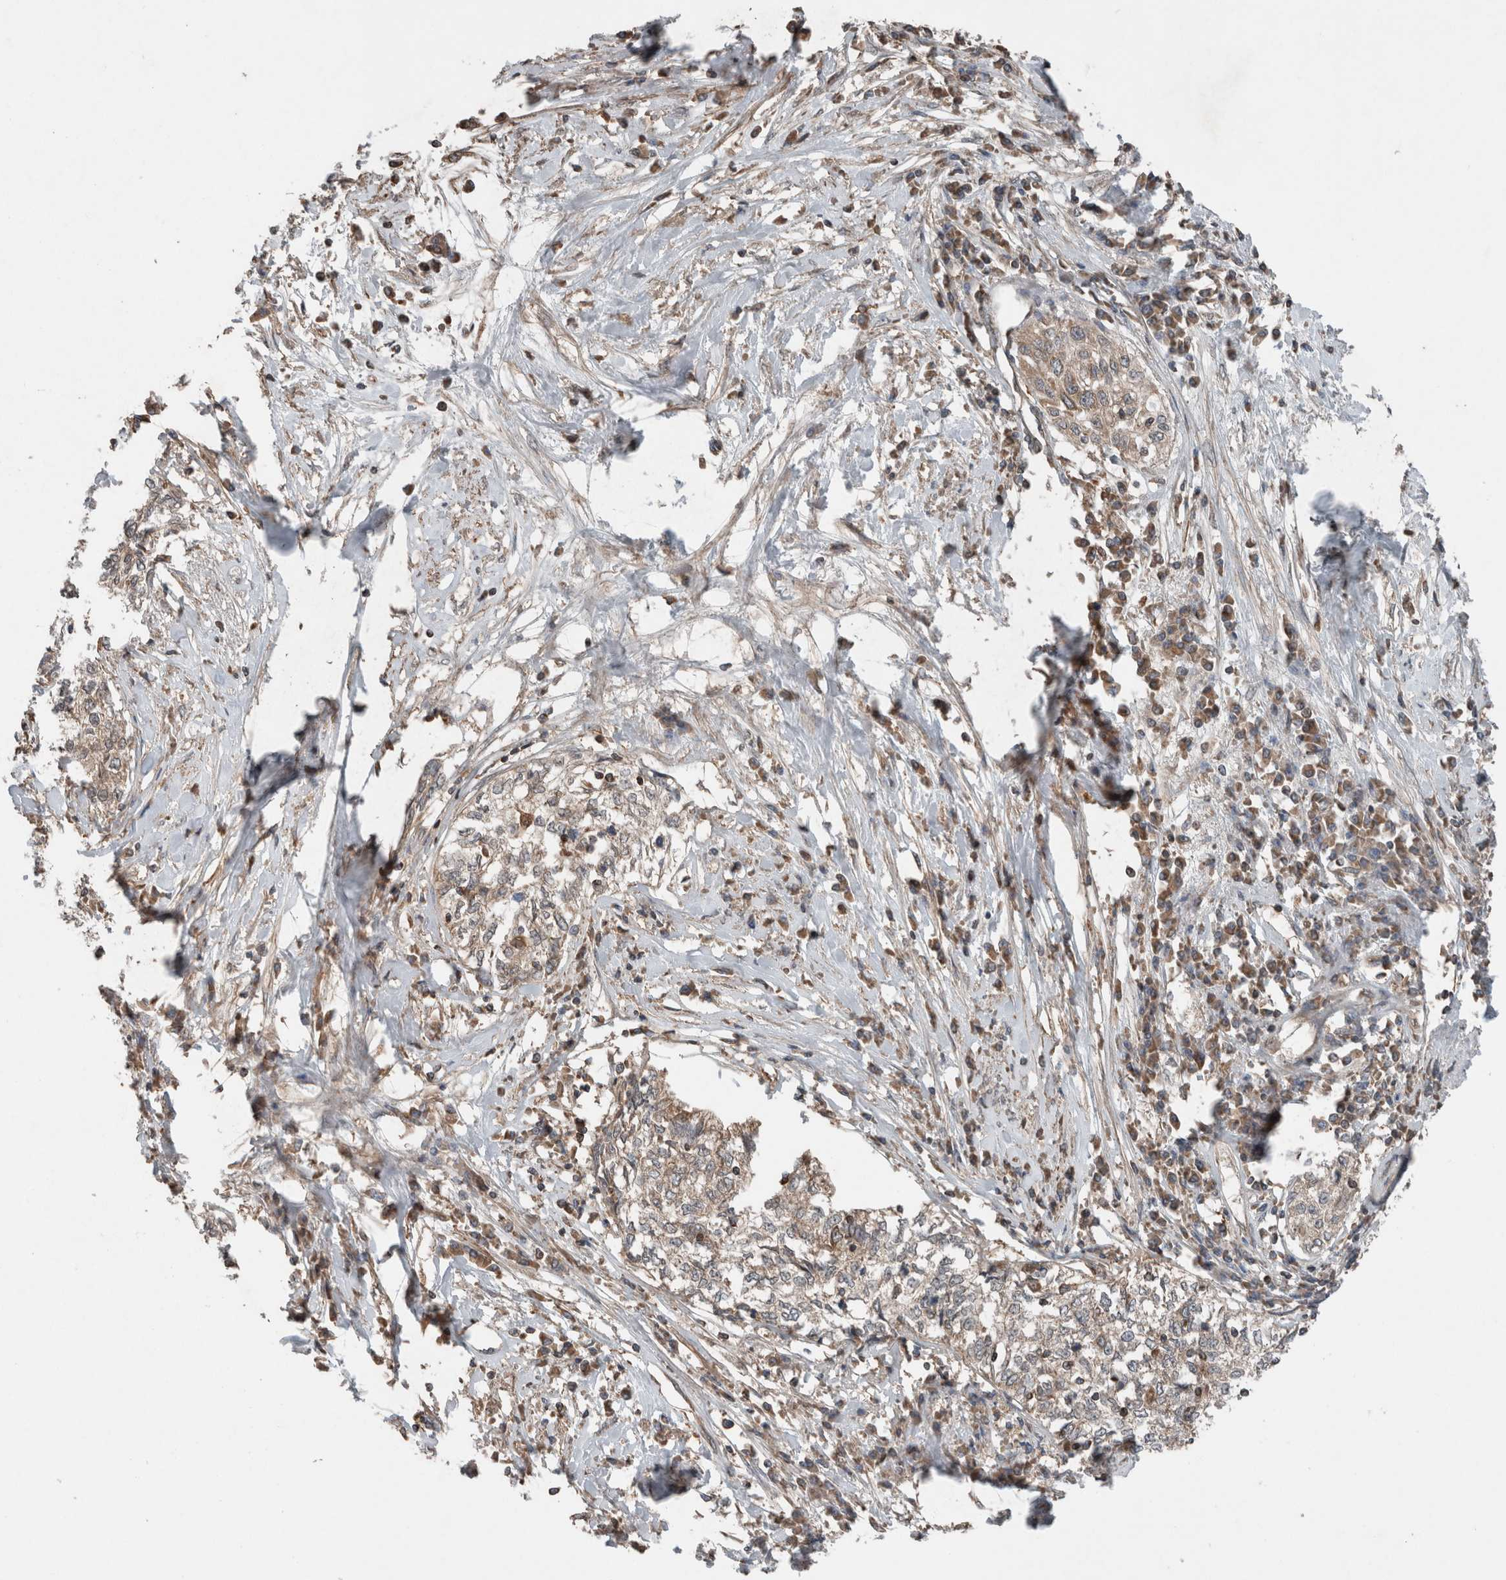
{"staining": {"intensity": "weak", "quantity": "25%-75%", "location": "cytoplasmic/membranous"}, "tissue": "cervical cancer", "cell_type": "Tumor cells", "image_type": "cancer", "snomed": [{"axis": "morphology", "description": "Squamous cell carcinoma, NOS"}, {"axis": "topography", "description": "Cervix"}], "caption": "There is low levels of weak cytoplasmic/membranous staining in tumor cells of cervical cancer (squamous cell carcinoma), as demonstrated by immunohistochemical staining (brown color).", "gene": "KLK14", "patient": {"sex": "female", "age": 57}}